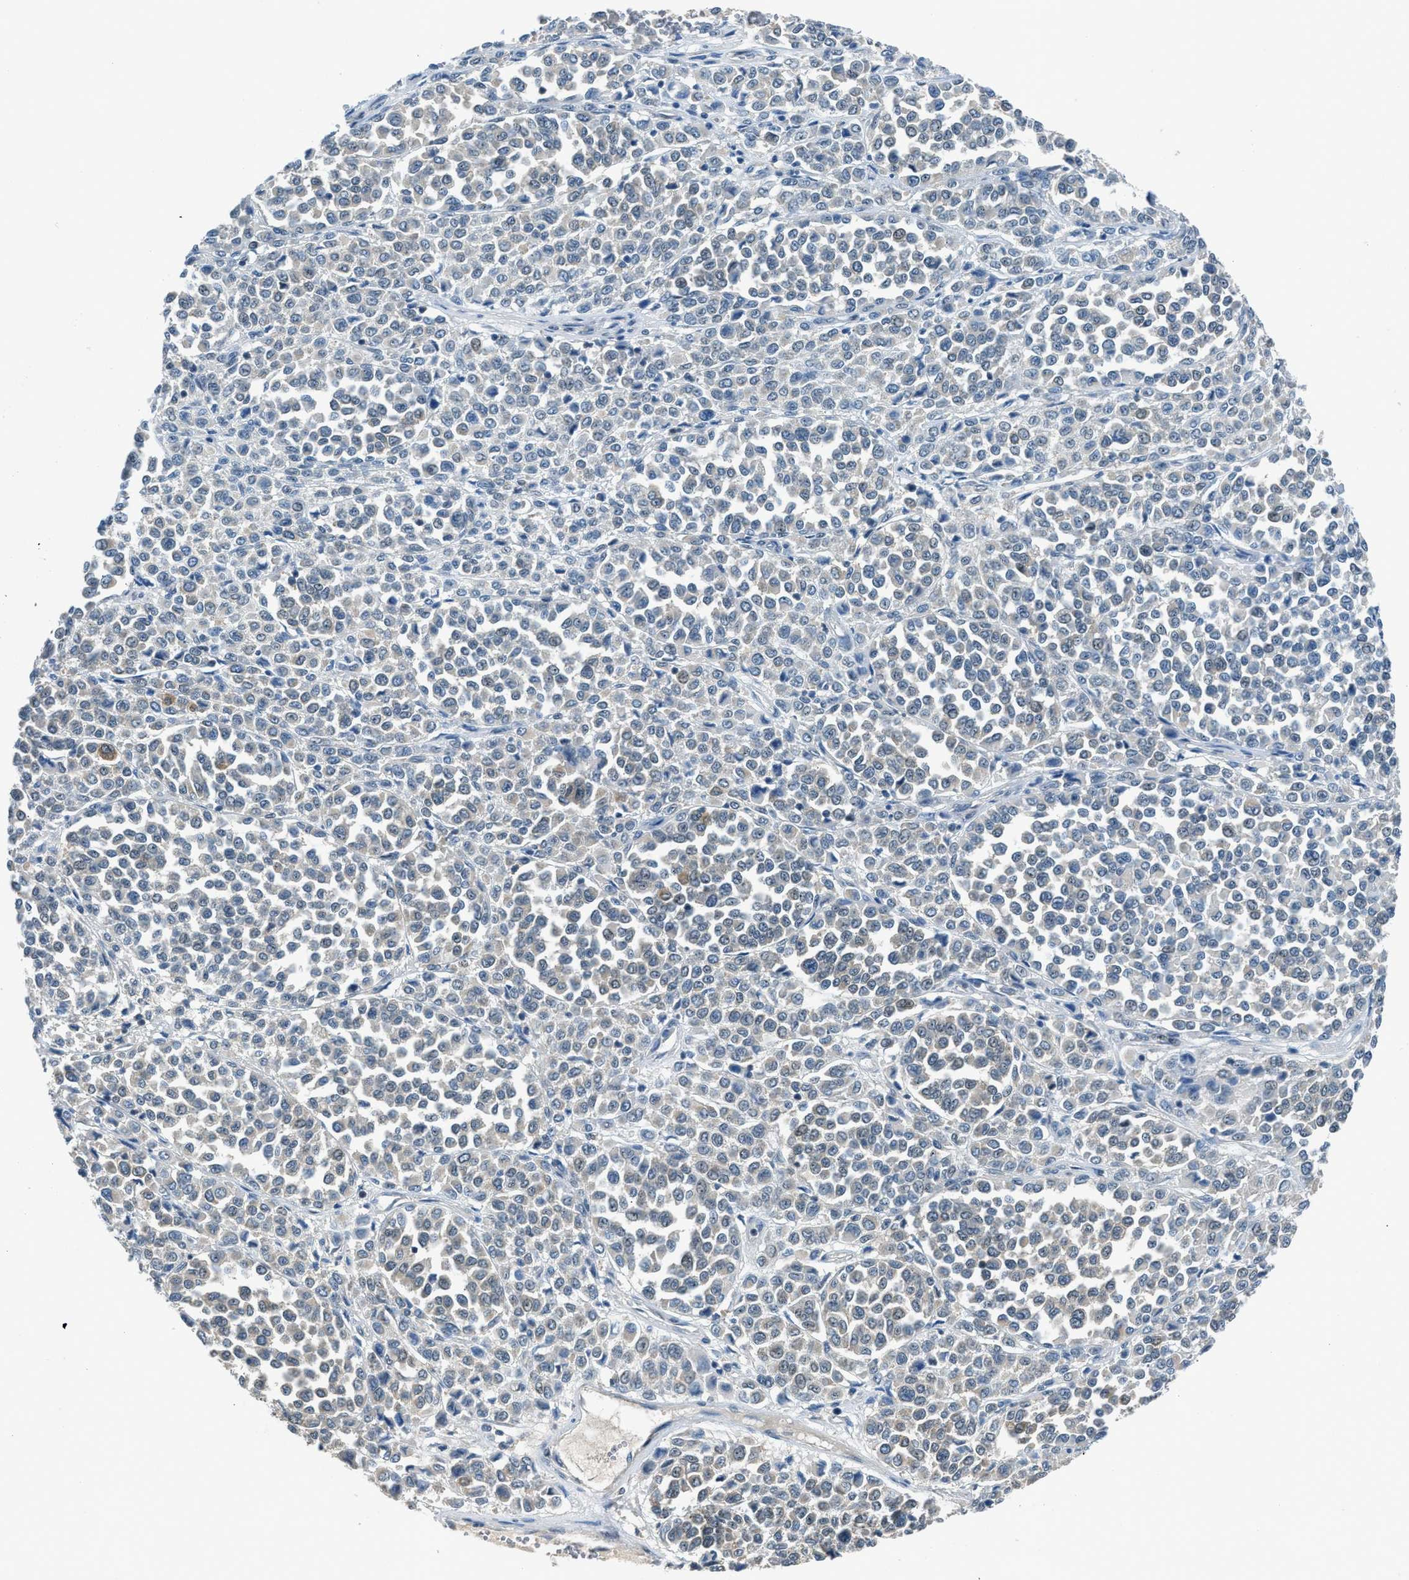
{"staining": {"intensity": "weak", "quantity": "<25%", "location": "cytoplasmic/membranous"}, "tissue": "melanoma", "cell_type": "Tumor cells", "image_type": "cancer", "snomed": [{"axis": "morphology", "description": "Malignant melanoma, Metastatic site"}, {"axis": "topography", "description": "Pancreas"}], "caption": "High magnification brightfield microscopy of melanoma stained with DAB (3,3'-diaminobenzidine) (brown) and counterstained with hematoxylin (blue): tumor cells show no significant staining.", "gene": "LMLN", "patient": {"sex": "female", "age": 30}}